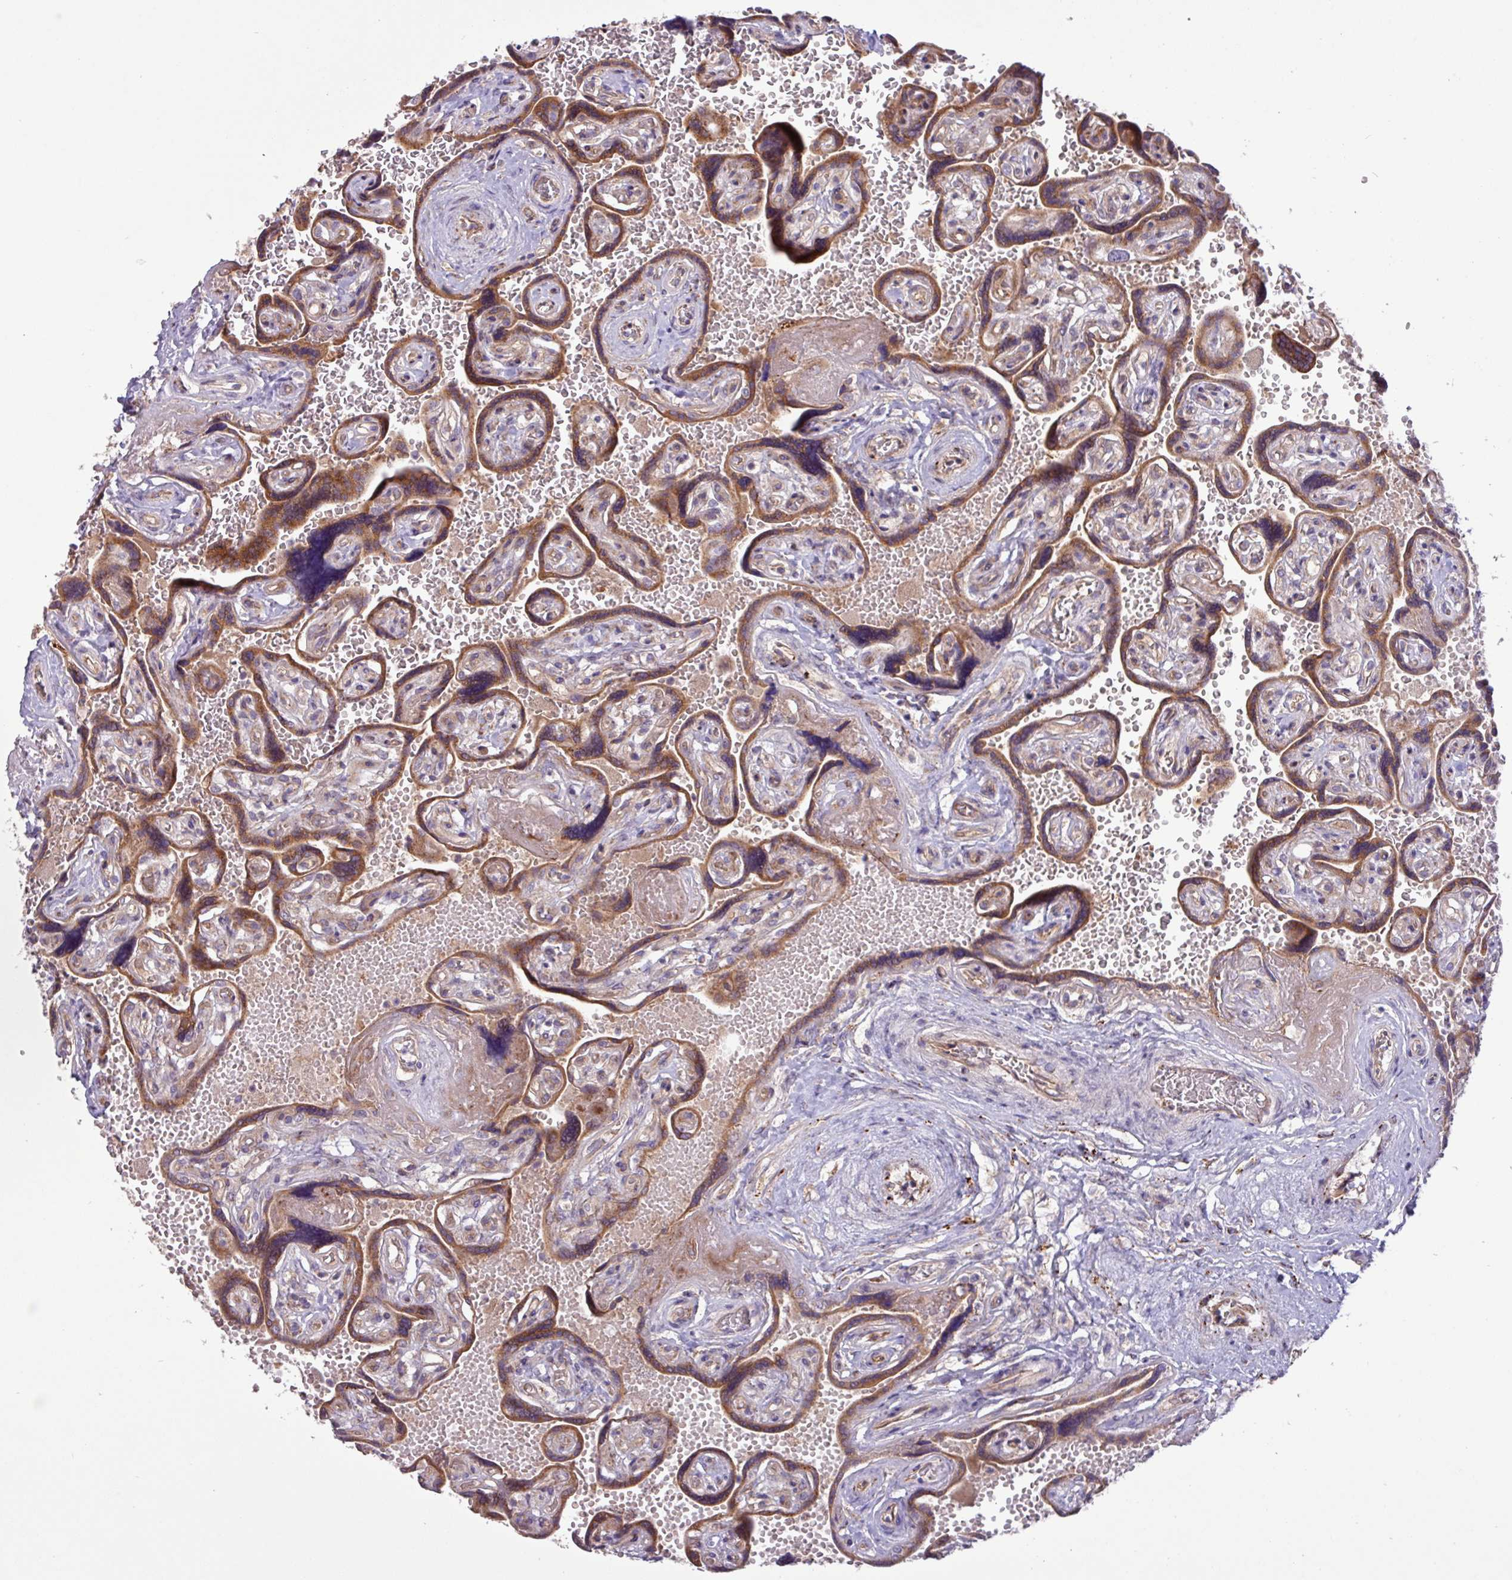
{"staining": {"intensity": "moderate", "quantity": ">75%", "location": "cytoplasmic/membranous"}, "tissue": "placenta", "cell_type": "Trophoblastic cells", "image_type": "normal", "snomed": [{"axis": "morphology", "description": "Normal tissue, NOS"}, {"axis": "topography", "description": "Placenta"}], "caption": "High-magnification brightfield microscopy of normal placenta stained with DAB (3,3'-diaminobenzidine) (brown) and counterstained with hematoxylin (blue). trophoblastic cells exhibit moderate cytoplasmic/membranous positivity is identified in about>75% of cells.", "gene": "RAB19", "patient": {"sex": "female", "age": 32}}